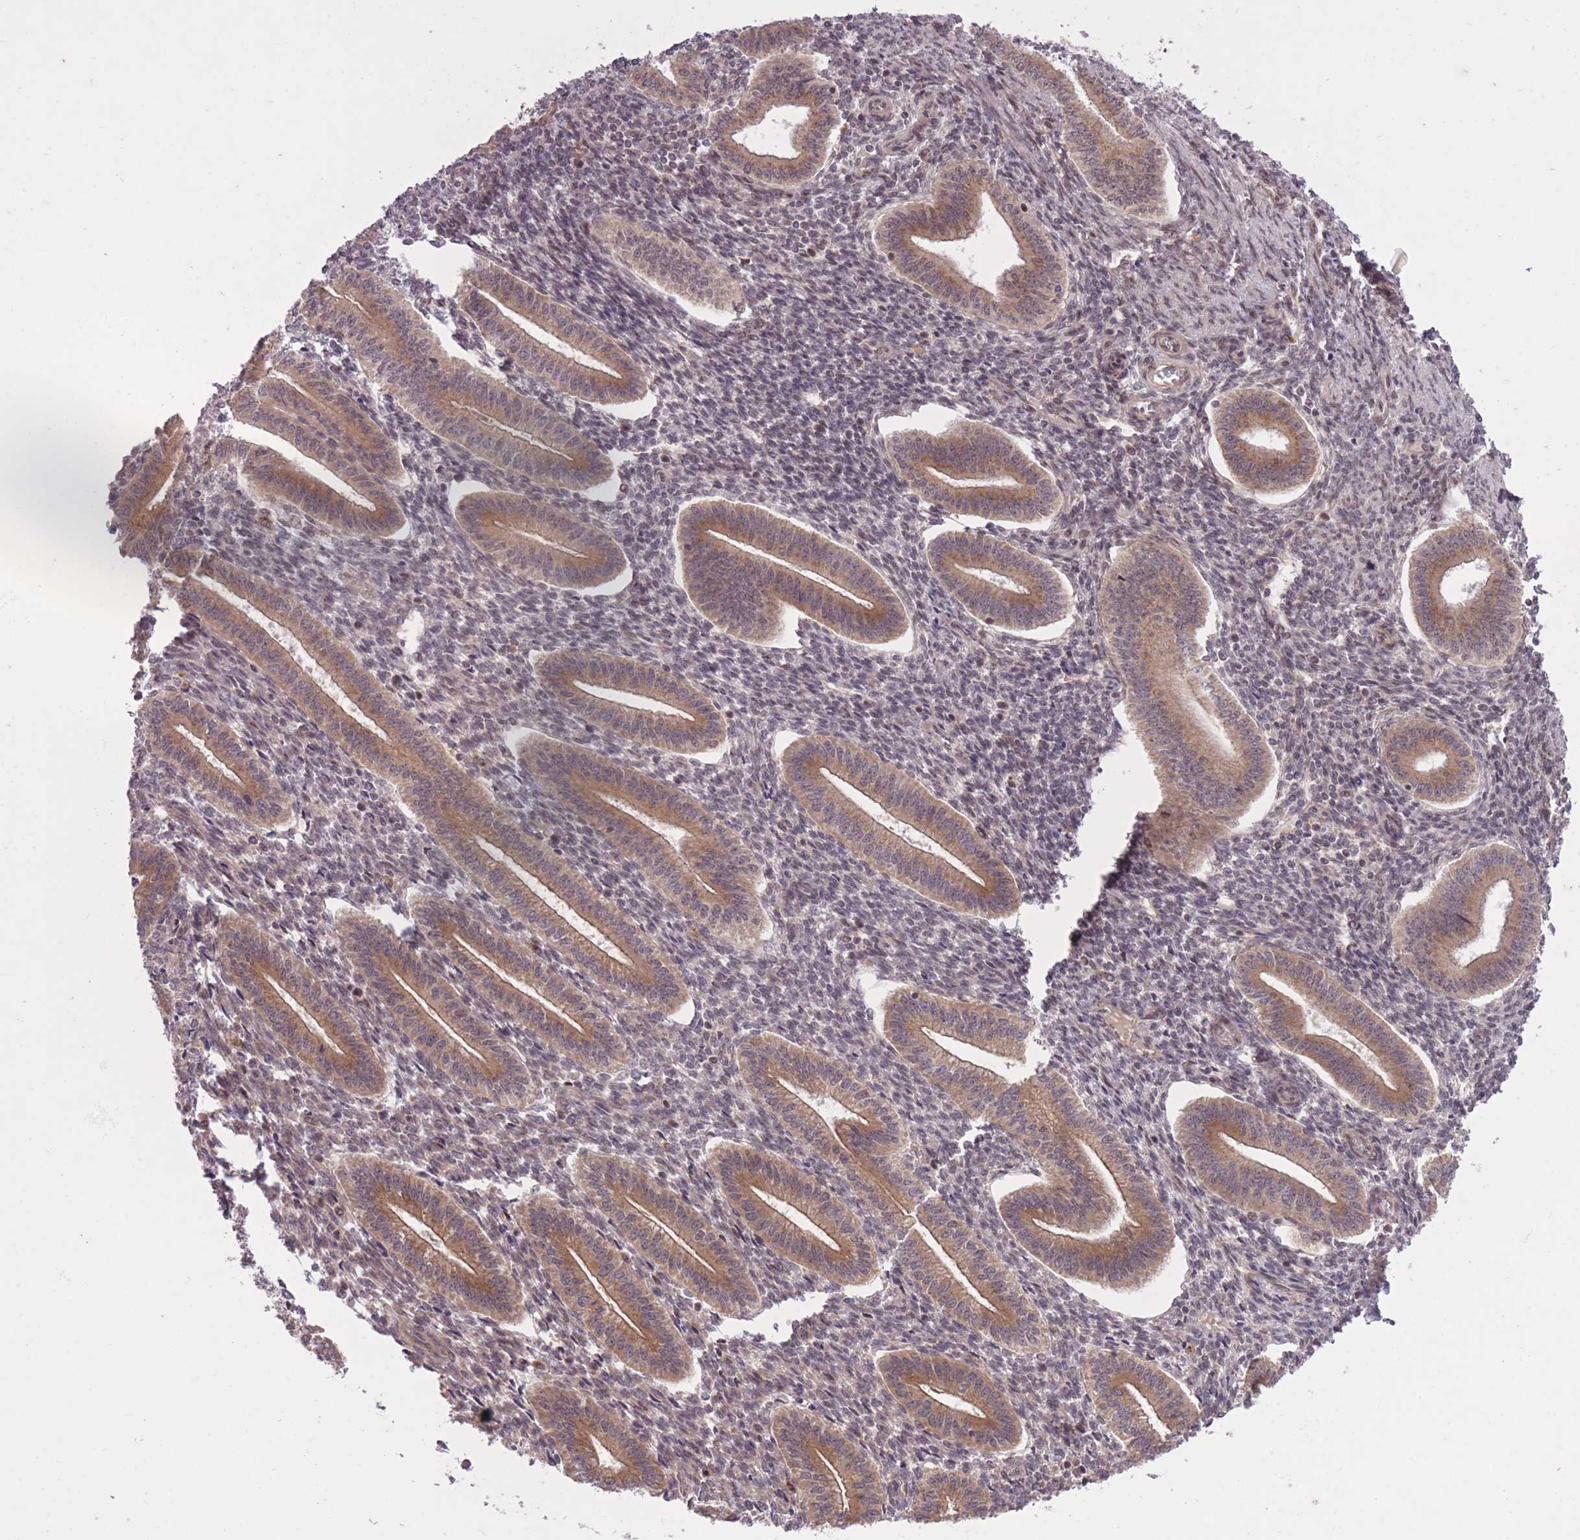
{"staining": {"intensity": "moderate", "quantity": "<25%", "location": "cytoplasmic/membranous"}, "tissue": "endometrium", "cell_type": "Cells in endometrial stroma", "image_type": "normal", "snomed": [{"axis": "morphology", "description": "Normal tissue, NOS"}, {"axis": "topography", "description": "Endometrium"}], "caption": "An image showing moderate cytoplasmic/membranous expression in approximately <25% of cells in endometrial stroma in unremarkable endometrium, as visualized by brown immunohistochemical staining.", "gene": "ZNF391", "patient": {"sex": "female", "age": 34}}